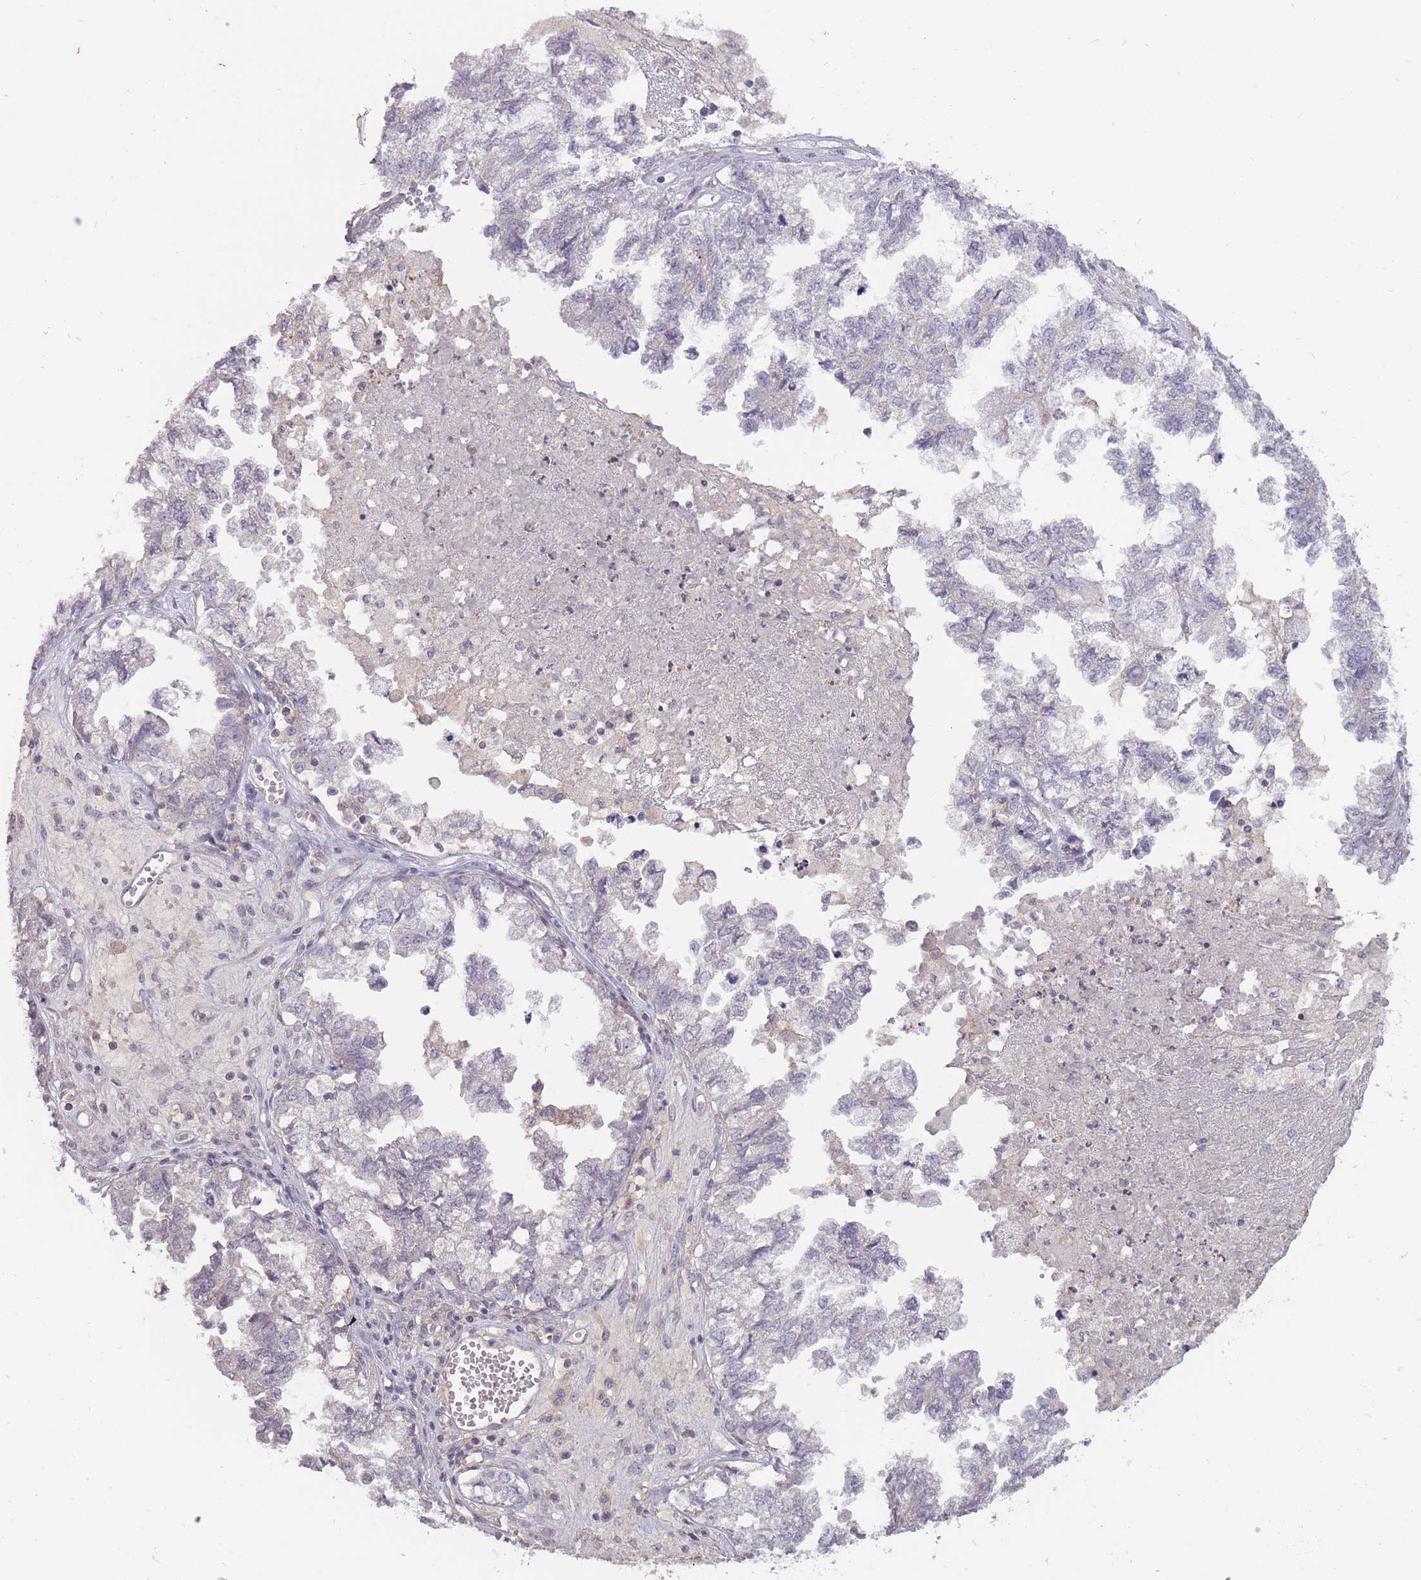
{"staining": {"intensity": "negative", "quantity": "none", "location": "none"}, "tissue": "ovarian cancer", "cell_type": "Tumor cells", "image_type": "cancer", "snomed": [{"axis": "morphology", "description": "Cystadenocarcinoma, mucinous, NOS"}, {"axis": "topography", "description": "Ovary"}], "caption": "An immunohistochemistry photomicrograph of ovarian cancer is shown. There is no staining in tumor cells of ovarian cancer. The staining was performed using DAB to visualize the protein expression in brown, while the nuclei were stained in blue with hematoxylin (Magnification: 20x).", "gene": "TET3", "patient": {"sex": "female", "age": 72}}